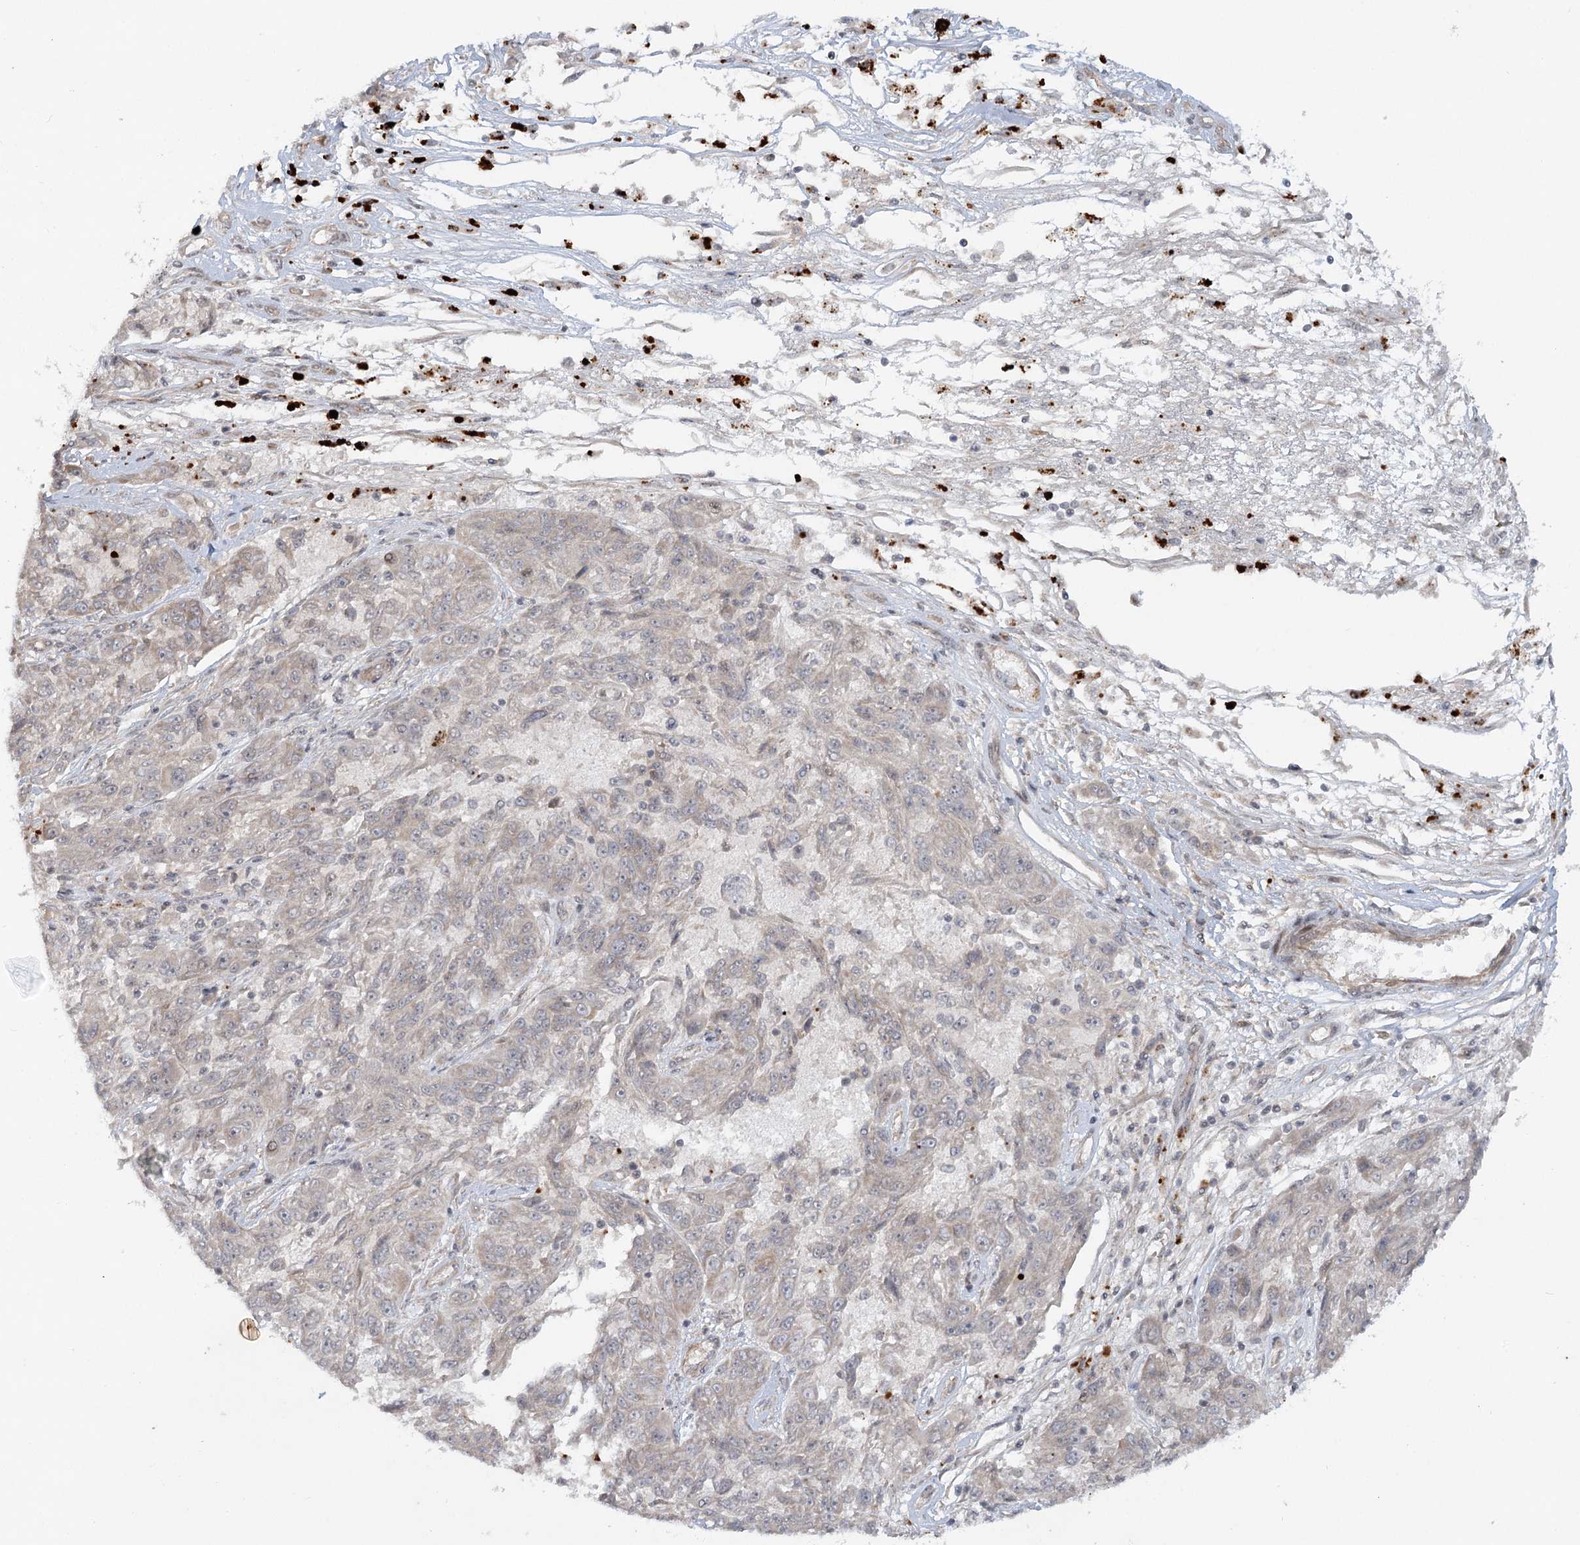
{"staining": {"intensity": "weak", "quantity": "25%-75%", "location": "cytoplasmic/membranous"}, "tissue": "melanoma", "cell_type": "Tumor cells", "image_type": "cancer", "snomed": [{"axis": "morphology", "description": "Malignant melanoma, NOS"}, {"axis": "topography", "description": "Skin"}], "caption": "A micrograph of melanoma stained for a protein demonstrates weak cytoplasmic/membranous brown staining in tumor cells. (brown staining indicates protein expression, while blue staining denotes nuclei).", "gene": "SH2D3A", "patient": {"sex": "male", "age": 53}}